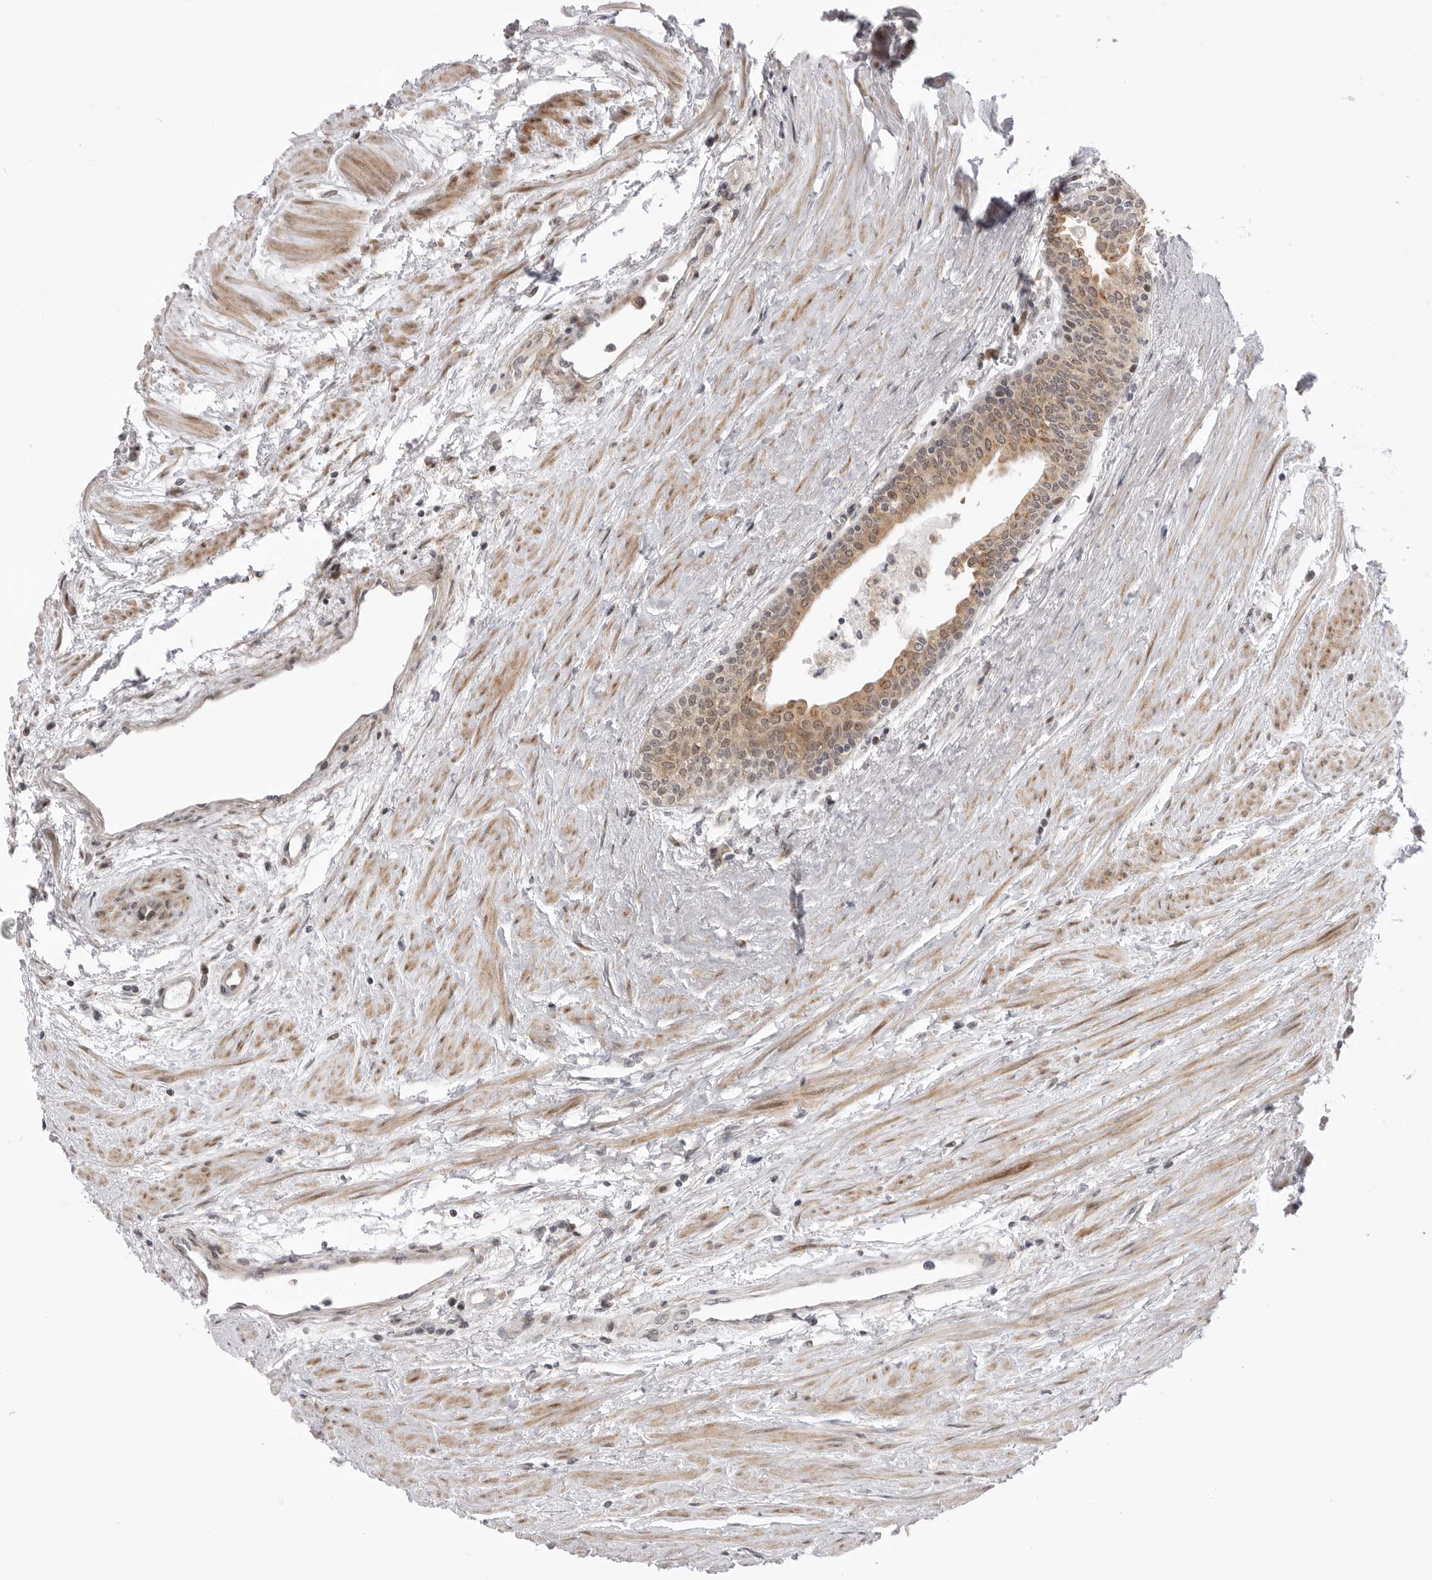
{"staining": {"intensity": "moderate", "quantity": "<25%", "location": "cytoplasmic/membranous,nuclear"}, "tissue": "prostate cancer", "cell_type": "Tumor cells", "image_type": "cancer", "snomed": [{"axis": "morphology", "description": "Adenocarcinoma, High grade"}, {"axis": "topography", "description": "Prostate"}], "caption": "This is an image of immunohistochemistry staining of adenocarcinoma (high-grade) (prostate), which shows moderate expression in the cytoplasmic/membranous and nuclear of tumor cells.", "gene": "GGT6", "patient": {"sex": "male", "age": 61}}